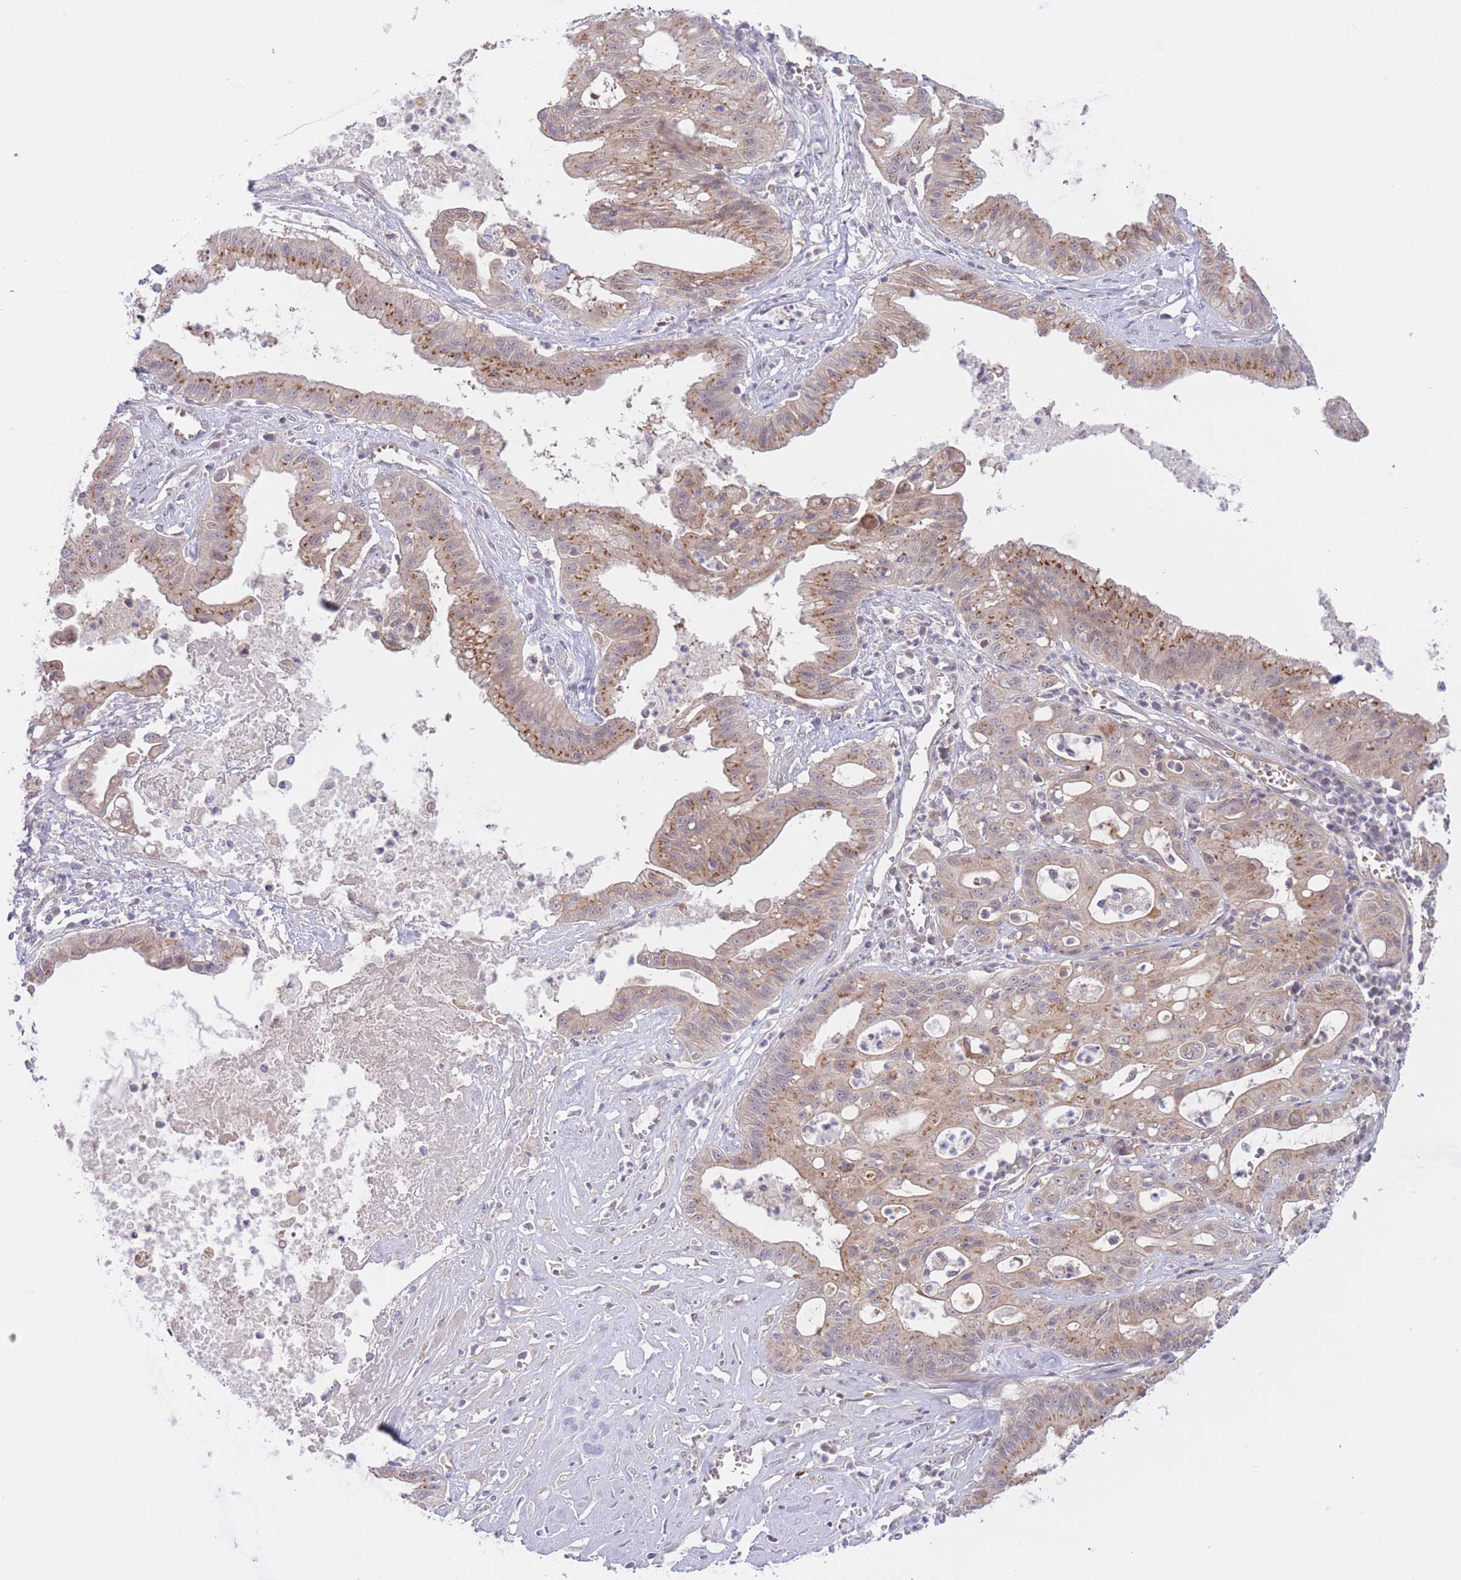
{"staining": {"intensity": "moderate", "quantity": "25%-75%", "location": "cytoplasmic/membranous"}, "tissue": "ovarian cancer", "cell_type": "Tumor cells", "image_type": "cancer", "snomed": [{"axis": "morphology", "description": "Cystadenocarcinoma, mucinous, NOS"}, {"axis": "topography", "description": "Ovary"}], "caption": "Mucinous cystadenocarcinoma (ovarian) stained with a protein marker shows moderate staining in tumor cells.", "gene": "FUT5", "patient": {"sex": "female", "age": 70}}